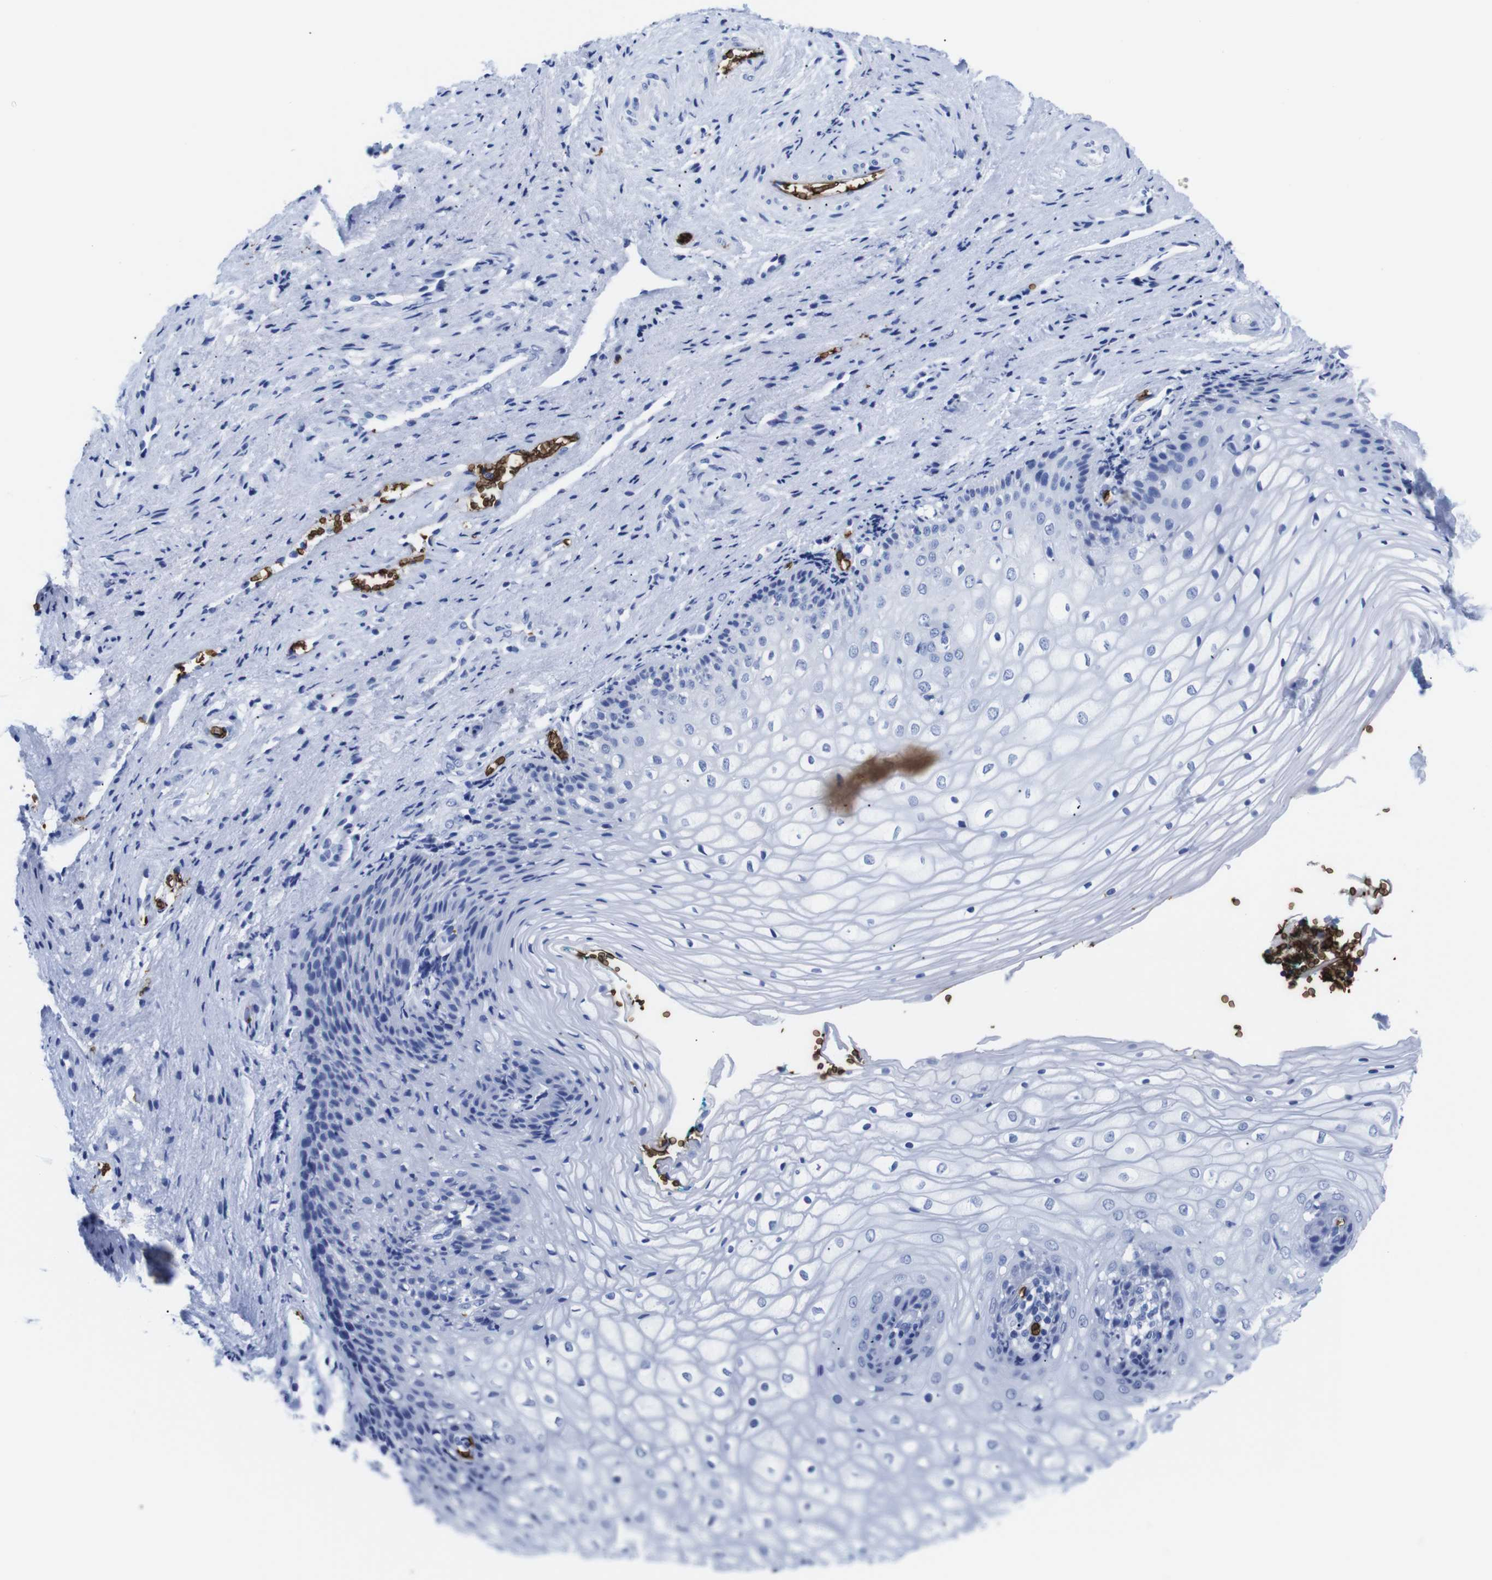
{"staining": {"intensity": "negative", "quantity": "none", "location": "none"}, "tissue": "vagina", "cell_type": "Squamous epithelial cells", "image_type": "normal", "snomed": [{"axis": "morphology", "description": "Normal tissue, NOS"}, {"axis": "topography", "description": "Vagina"}], "caption": "High magnification brightfield microscopy of normal vagina stained with DAB (3,3'-diaminobenzidine) (brown) and counterstained with hematoxylin (blue): squamous epithelial cells show no significant staining. (DAB (3,3'-diaminobenzidine) IHC, high magnification).", "gene": "S1PR2", "patient": {"sex": "female", "age": 34}}